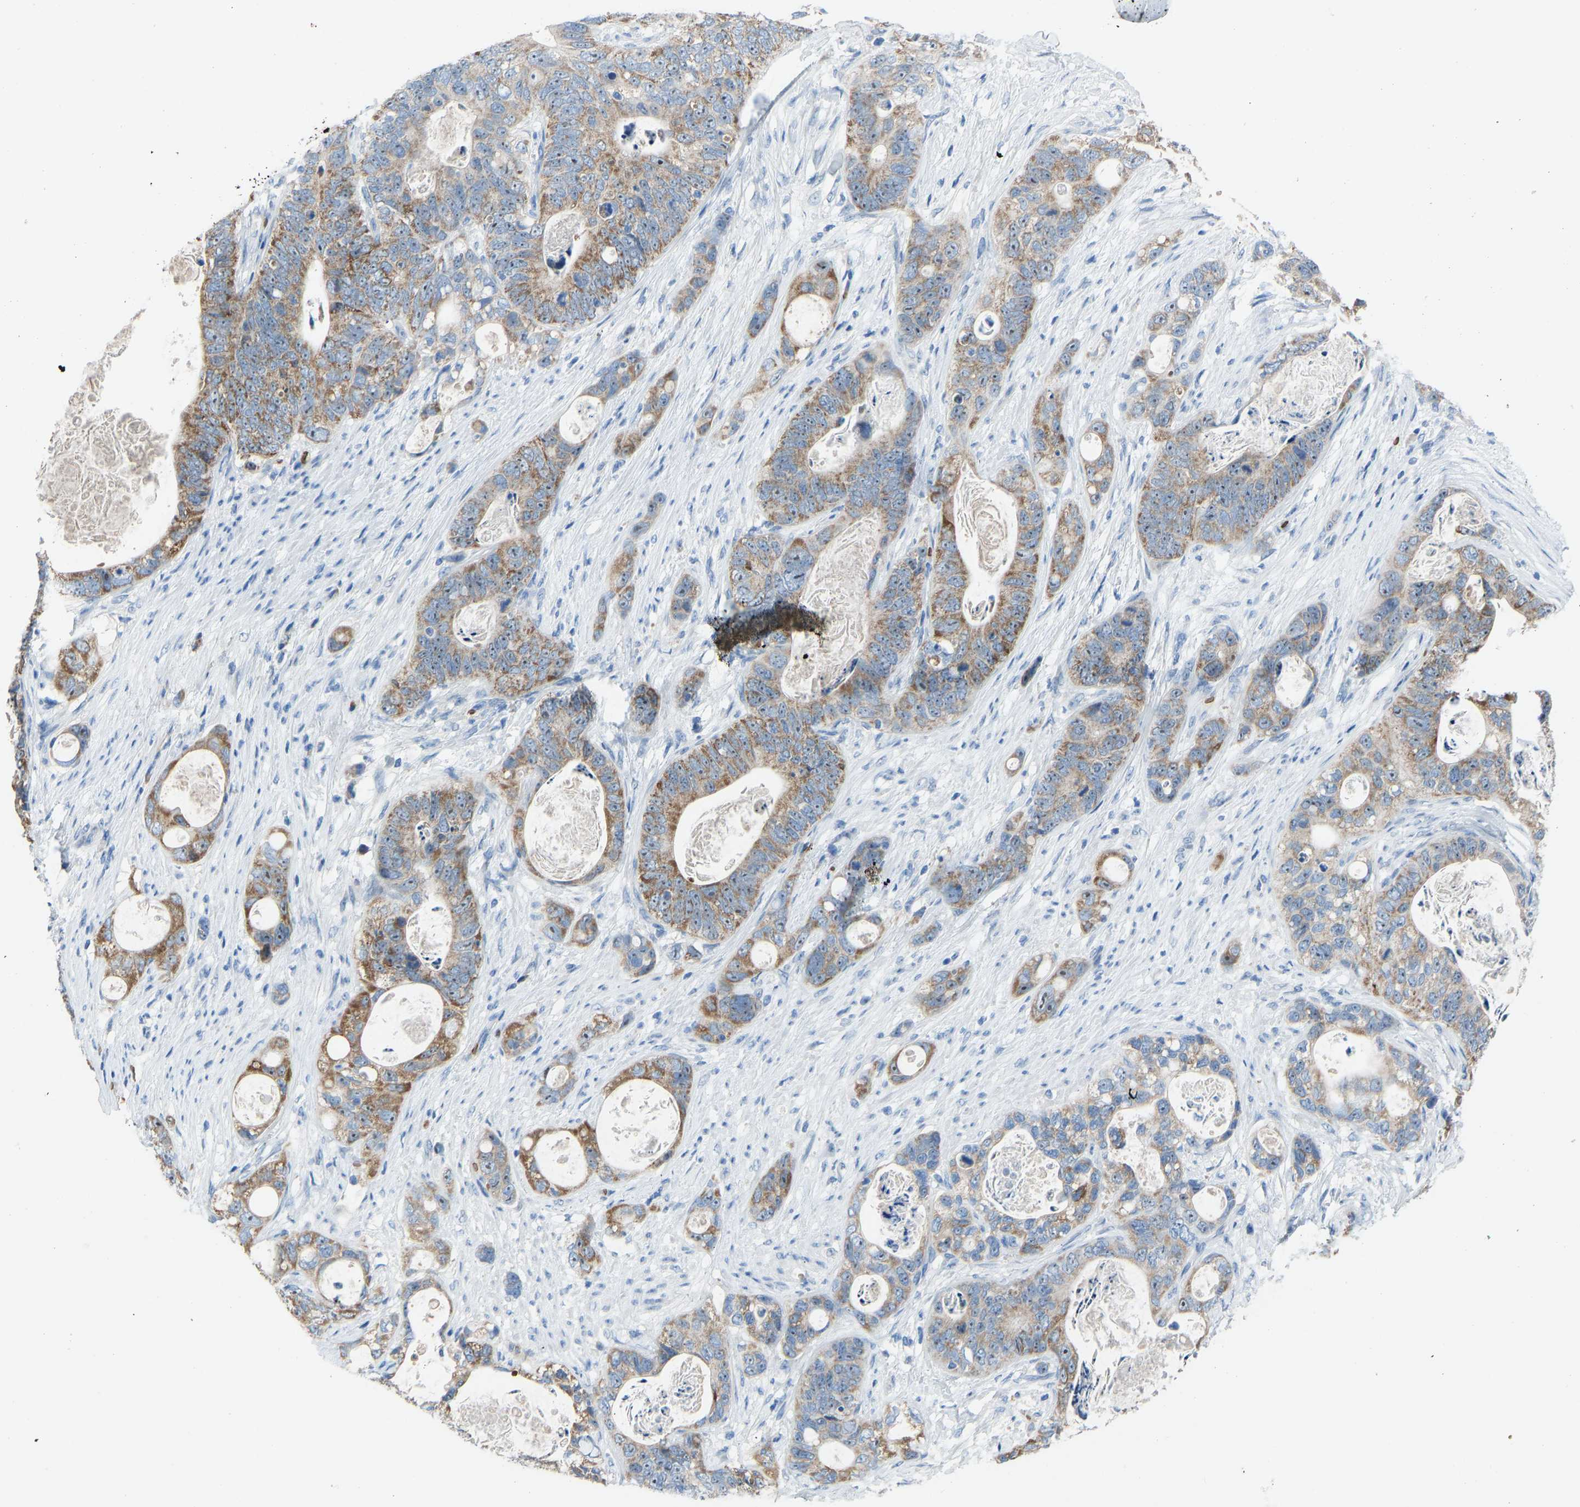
{"staining": {"intensity": "moderate", "quantity": ">75%", "location": "cytoplasmic/membranous"}, "tissue": "stomach cancer", "cell_type": "Tumor cells", "image_type": "cancer", "snomed": [{"axis": "morphology", "description": "Normal tissue, NOS"}, {"axis": "morphology", "description": "Adenocarcinoma, NOS"}, {"axis": "topography", "description": "Stomach"}], "caption": "Tumor cells demonstrate medium levels of moderate cytoplasmic/membranous positivity in approximately >75% of cells in human adenocarcinoma (stomach).", "gene": "PIGS", "patient": {"sex": "female", "age": 89}}